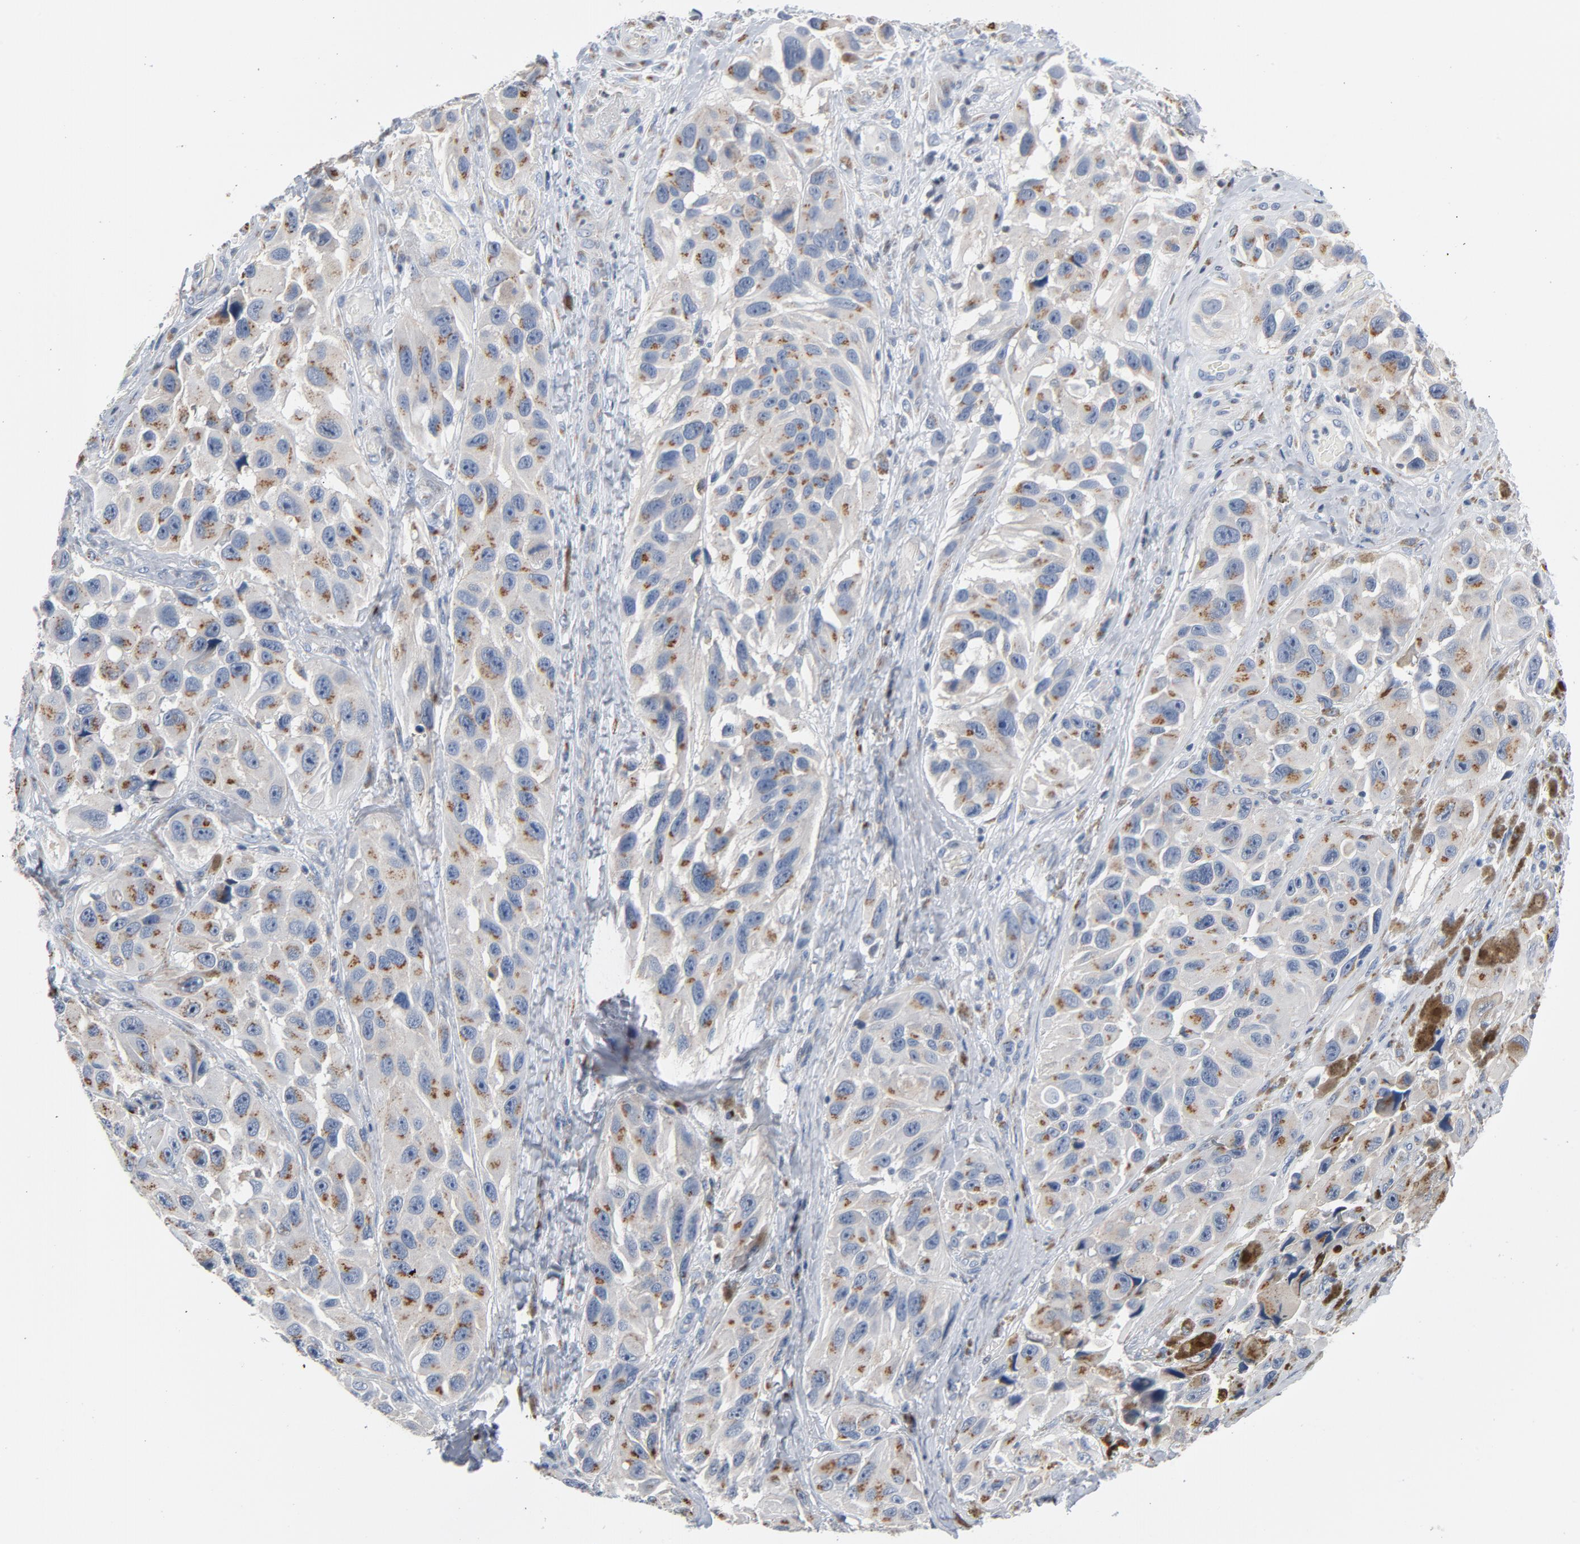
{"staining": {"intensity": "moderate", "quantity": ">75%", "location": "cytoplasmic/membranous"}, "tissue": "melanoma", "cell_type": "Tumor cells", "image_type": "cancer", "snomed": [{"axis": "morphology", "description": "Malignant melanoma, NOS"}, {"axis": "topography", "description": "Skin"}], "caption": "A medium amount of moderate cytoplasmic/membranous staining is appreciated in about >75% of tumor cells in melanoma tissue.", "gene": "YIPF6", "patient": {"sex": "female", "age": 73}}